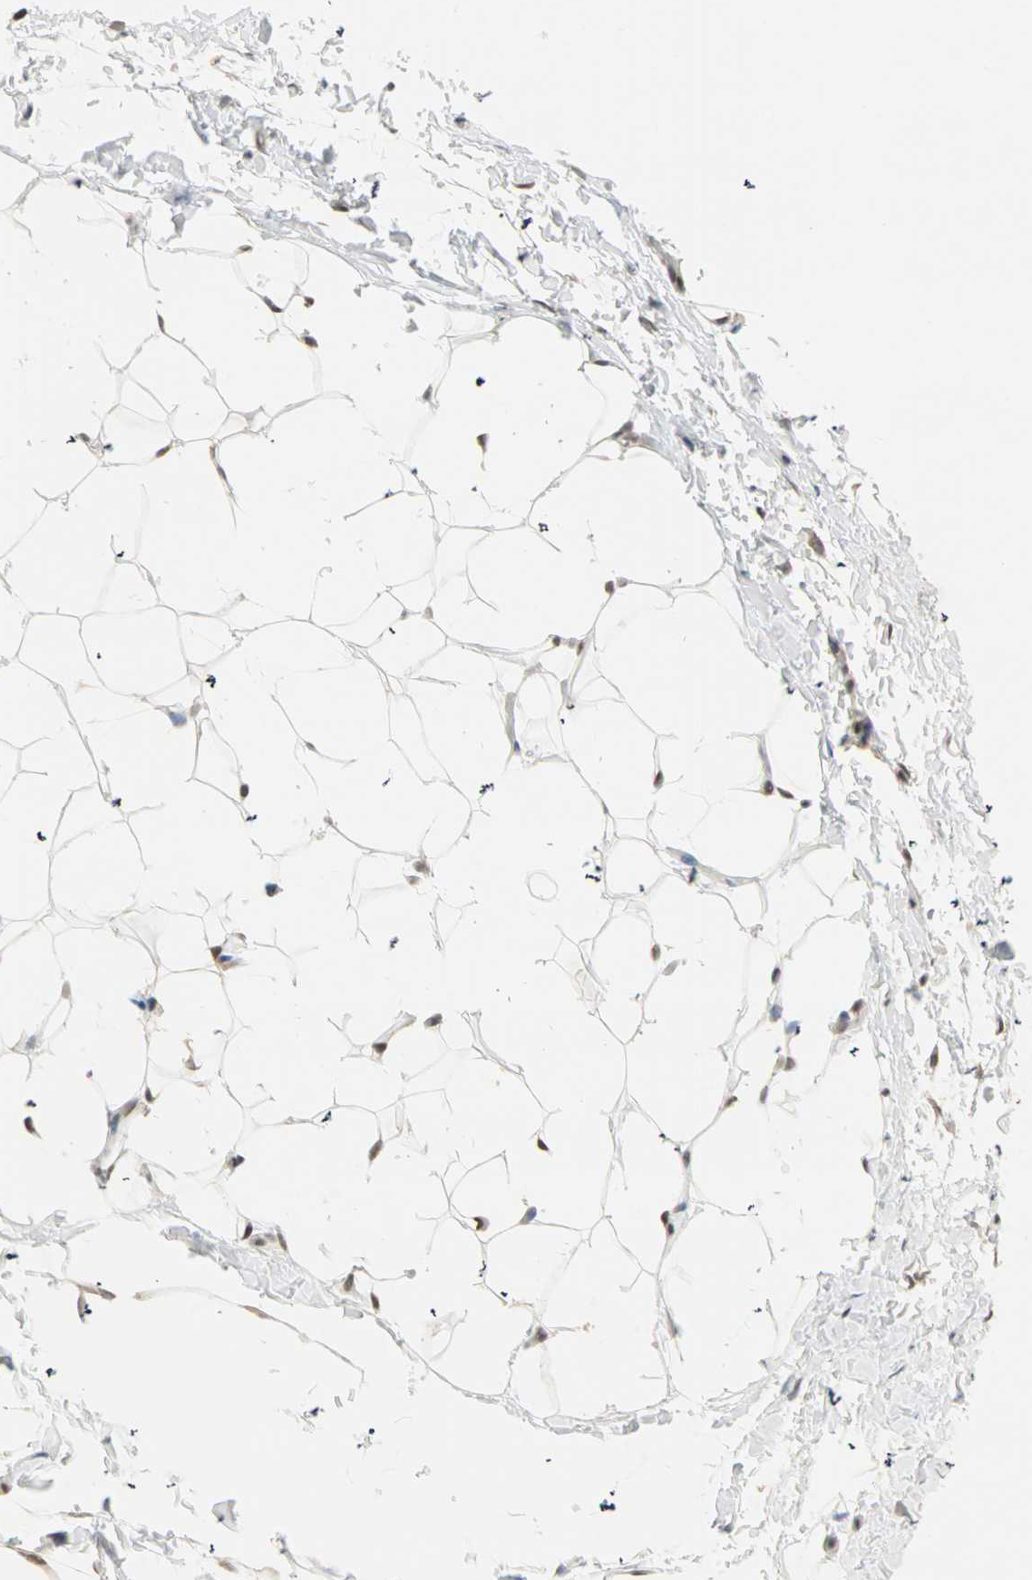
{"staining": {"intensity": "moderate", "quantity": ">75%", "location": "nuclear"}, "tissue": "adipose tissue", "cell_type": "Adipocytes", "image_type": "normal", "snomed": [{"axis": "morphology", "description": "Normal tissue, NOS"}, {"axis": "topography", "description": "Soft tissue"}], "caption": "Protein staining of benign adipose tissue shows moderate nuclear staining in approximately >75% of adipocytes. (Stains: DAB in brown, nuclei in blue, Microscopy: brightfield microscopy at high magnification).", "gene": "BLM", "patient": {"sex": "male", "age": 26}}